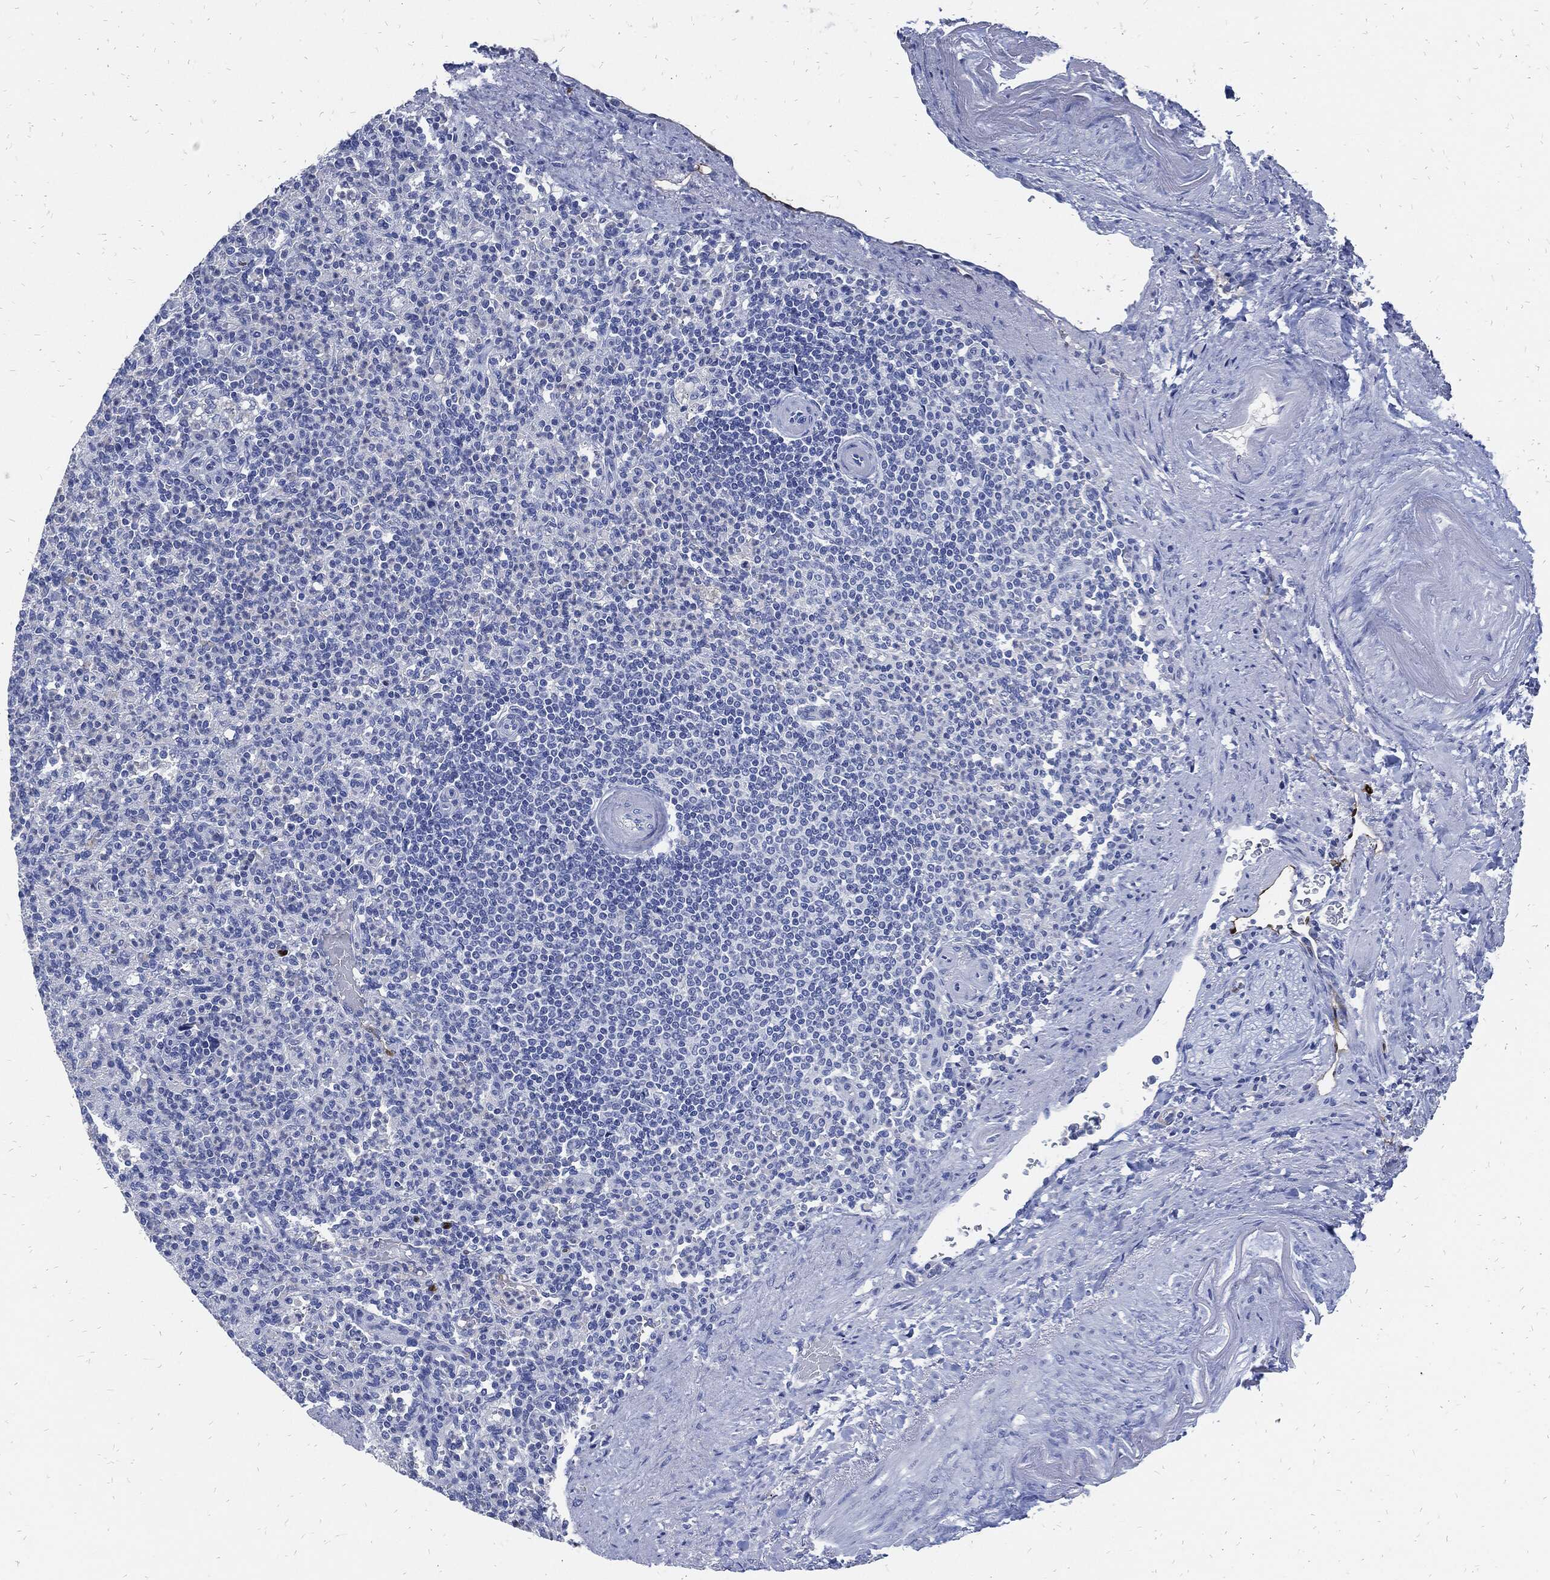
{"staining": {"intensity": "negative", "quantity": "none", "location": "none"}, "tissue": "spleen", "cell_type": "Cells in red pulp", "image_type": "normal", "snomed": [{"axis": "morphology", "description": "Normal tissue, NOS"}, {"axis": "topography", "description": "Spleen"}], "caption": "This is a histopathology image of immunohistochemistry (IHC) staining of unremarkable spleen, which shows no positivity in cells in red pulp. (Stains: DAB (3,3'-diaminobenzidine) IHC with hematoxylin counter stain, Microscopy: brightfield microscopy at high magnification).", "gene": "FABP4", "patient": {"sex": "female", "age": 74}}